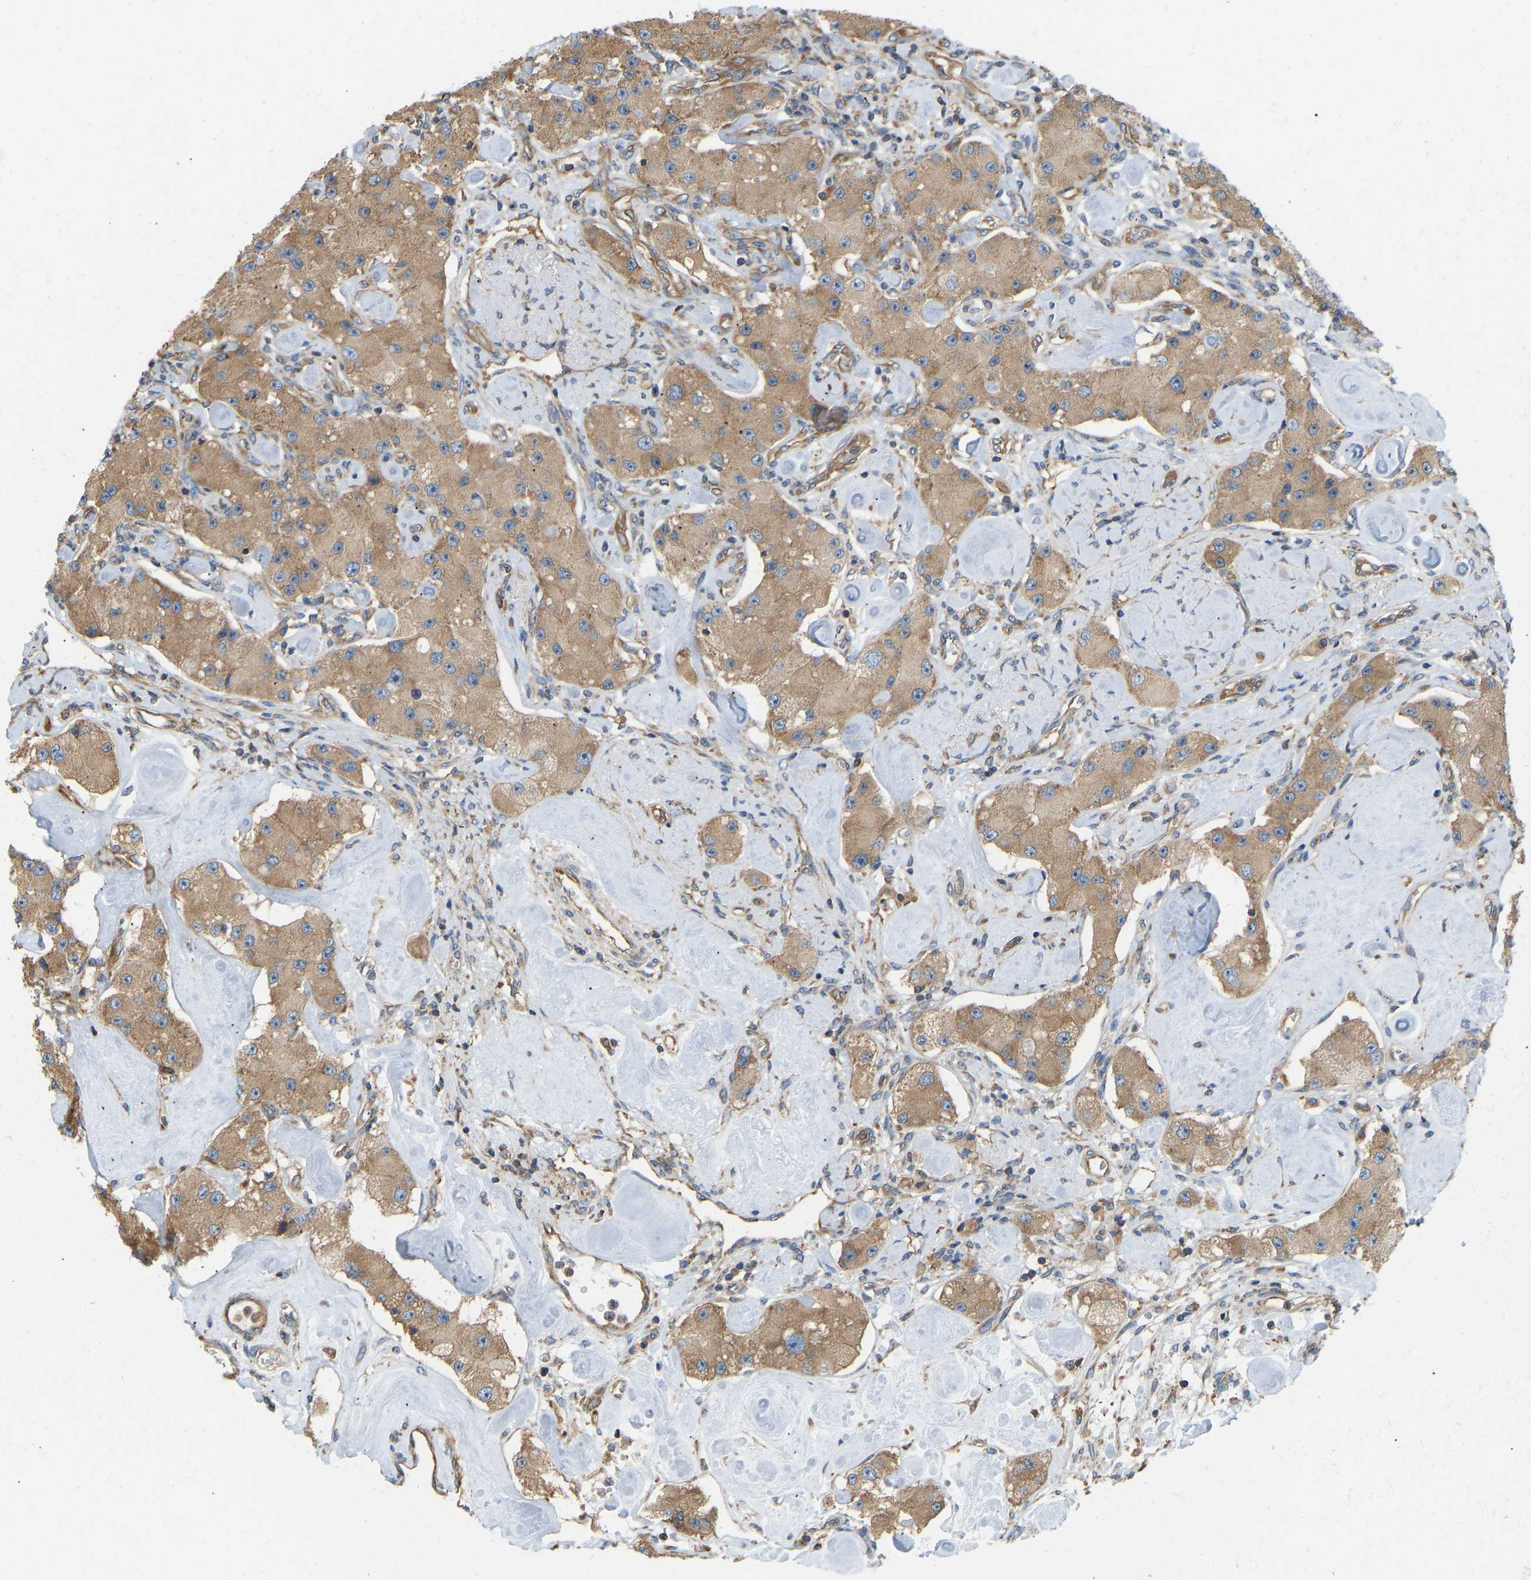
{"staining": {"intensity": "moderate", "quantity": ">75%", "location": "cytoplasmic/membranous"}, "tissue": "carcinoid", "cell_type": "Tumor cells", "image_type": "cancer", "snomed": [{"axis": "morphology", "description": "Carcinoid, malignant, NOS"}, {"axis": "topography", "description": "Pancreas"}], "caption": "Human malignant carcinoid stained with a brown dye exhibits moderate cytoplasmic/membranous positive staining in approximately >75% of tumor cells.", "gene": "RPS6KB2", "patient": {"sex": "male", "age": 41}}